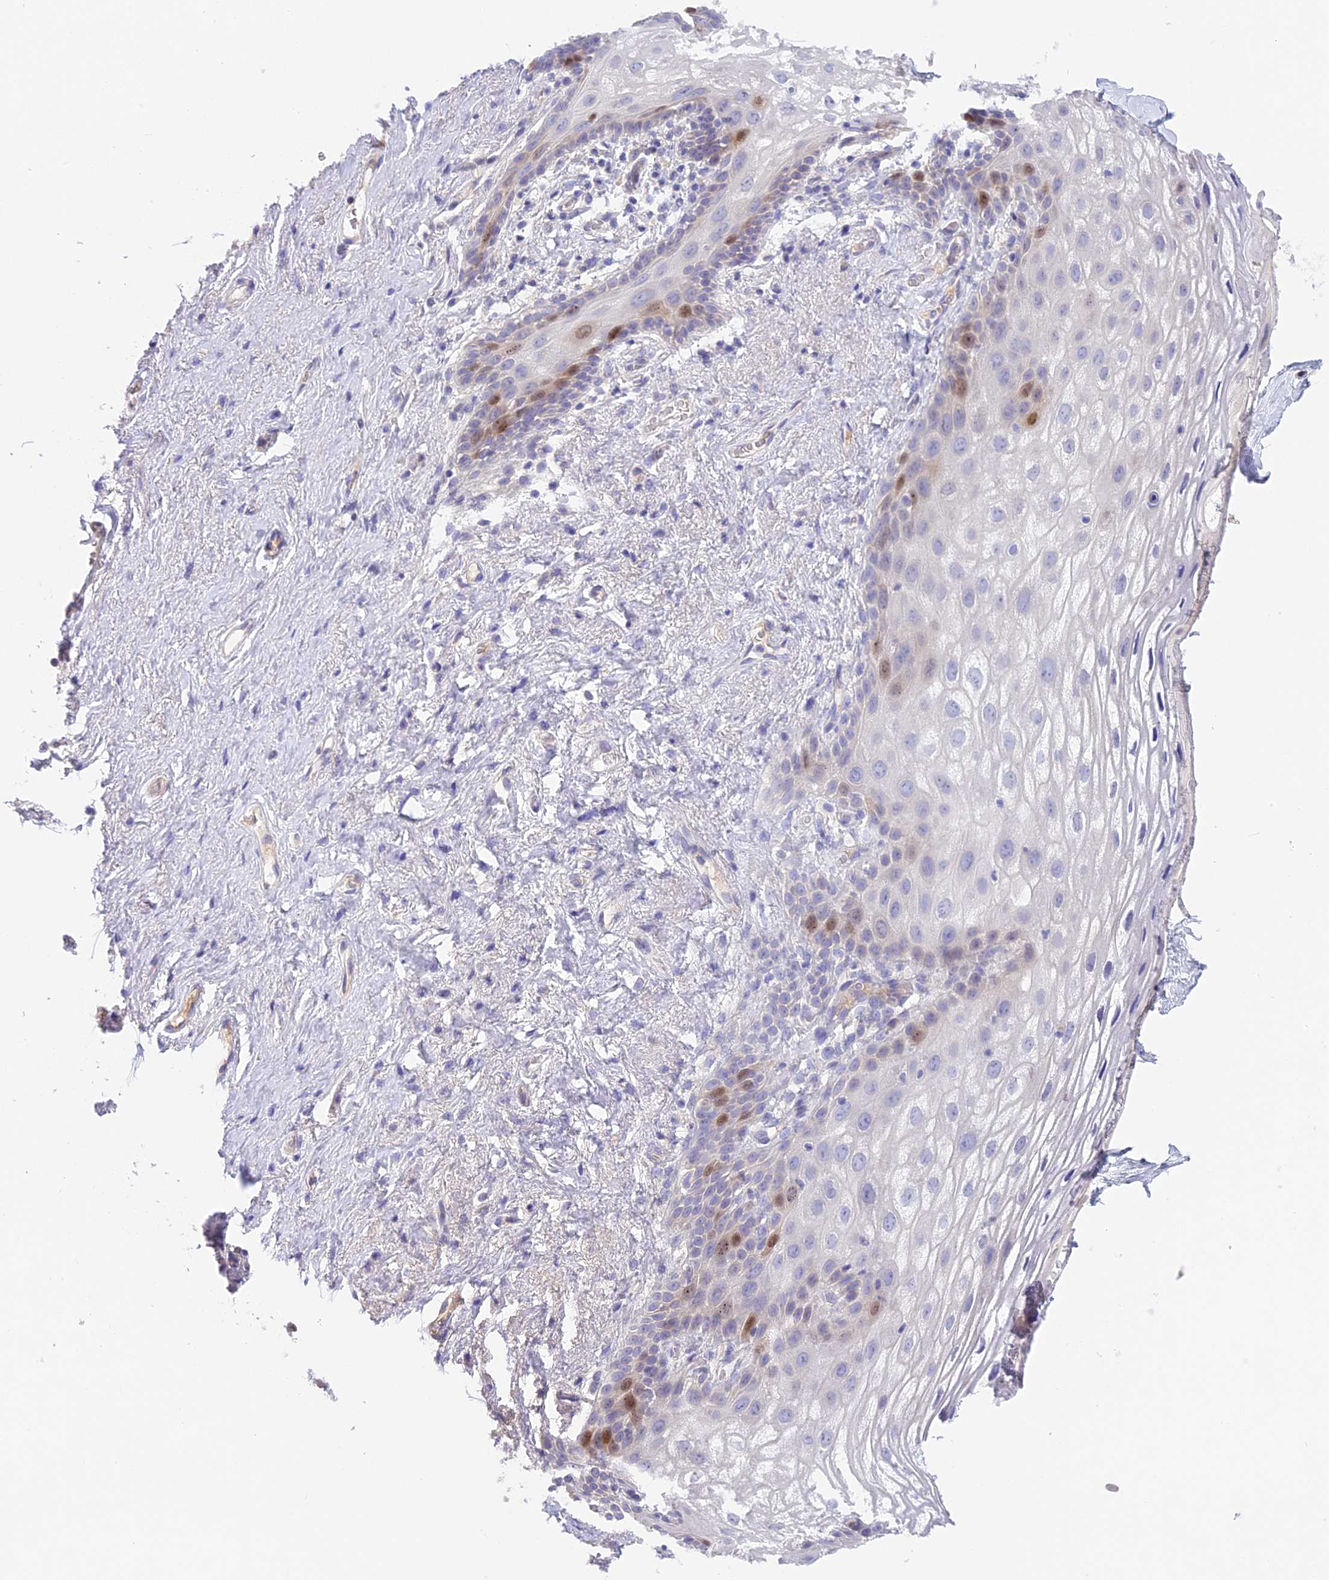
{"staining": {"intensity": "moderate", "quantity": "<25%", "location": "nuclear"}, "tissue": "vagina", "cell_type": "Squamous epithelial cells", "image_type": "normal", "snomed": [{"axis": "morphology", "description": "Normal tissue, NOS"}, {"axis": "topography", "description": "Vagina"}, {"axis": "topography", "description": "Peripheral nerve tissue"}], "caption": "Immunohistochemistry (IHC) (DAB (3,3'-diaminobenzidine)) staining of benign vagina demonstrates moderate nuclear protein staining in about <25% of squamous epithelial cells.", "gene": "RAD51", "patient": {"sex": "female", "age": 71}}